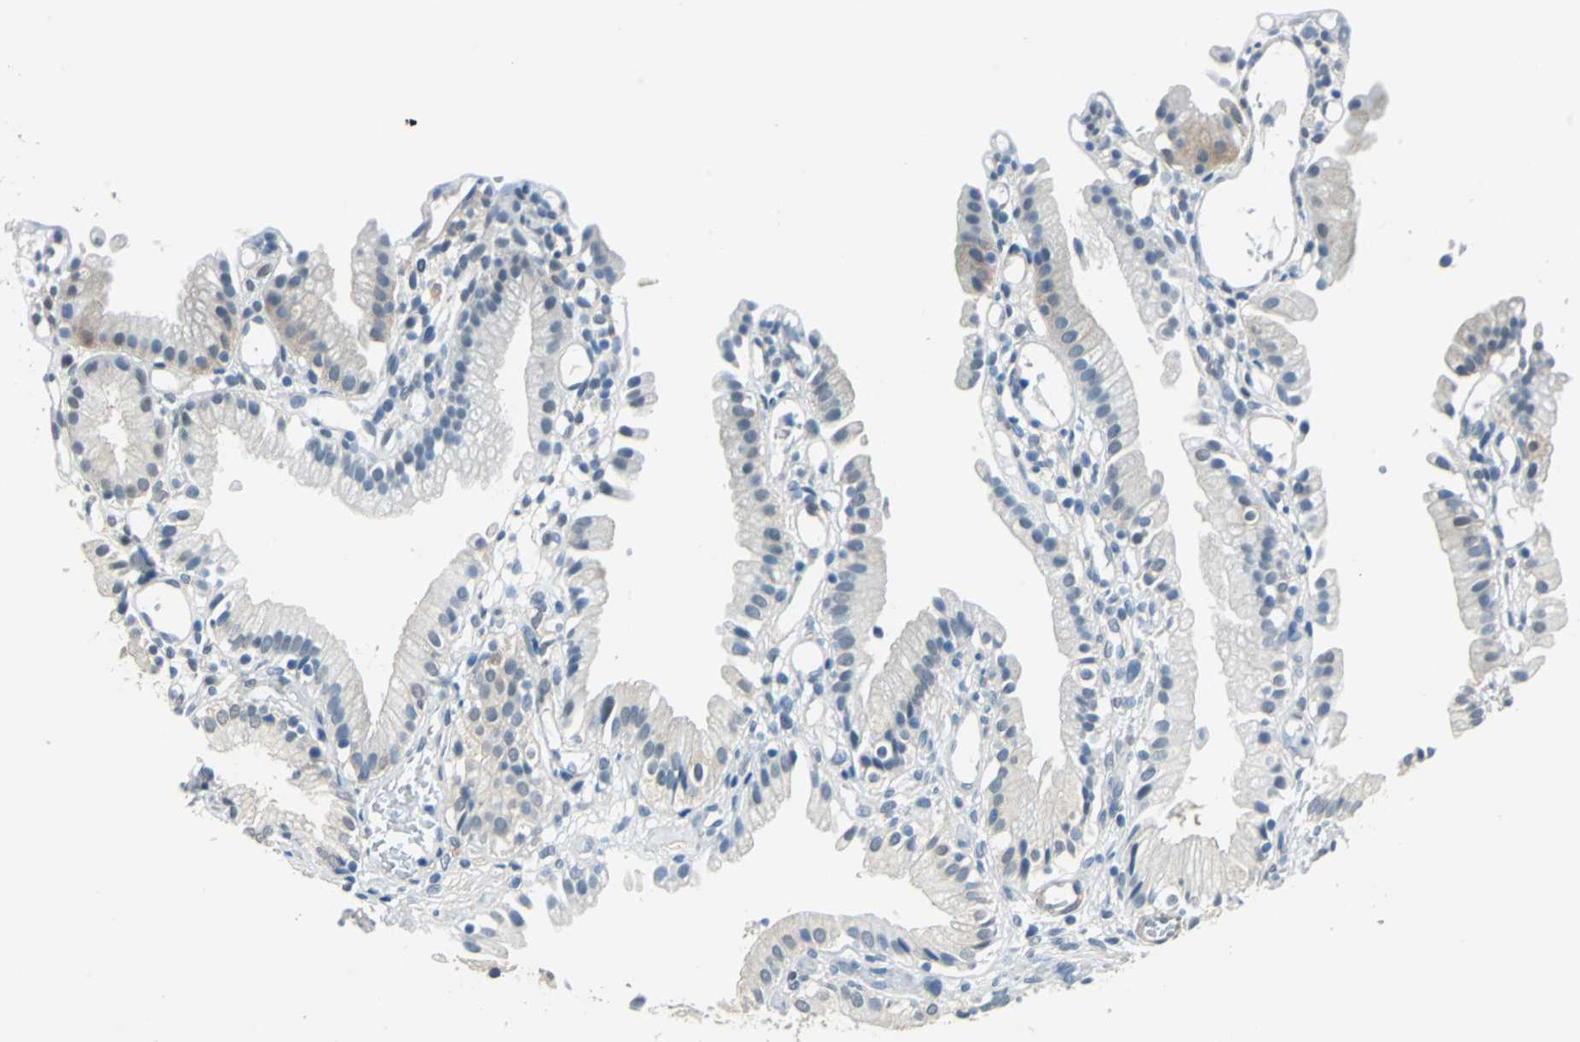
{"staining": {"intensity": "moderate", "quantity": "<25%", "location": "cytoplasmic/membranous"}, "tissue": "gallbladder", "cell_type": "Glandular cells", "image_type": "normal", "snomed": [{"axis": "morphology", "description": "Normal tissue, NOS"}, {"axis": "topography", "description": "Gallbladder"}], "caption": "A low amount of moderate cytoplasmic/membranous positivity is present in approximately <25% of glandular cells in normal gallbladder.", "gene": "FKBP4", "patient": {"sex": "male", "age": 65}}